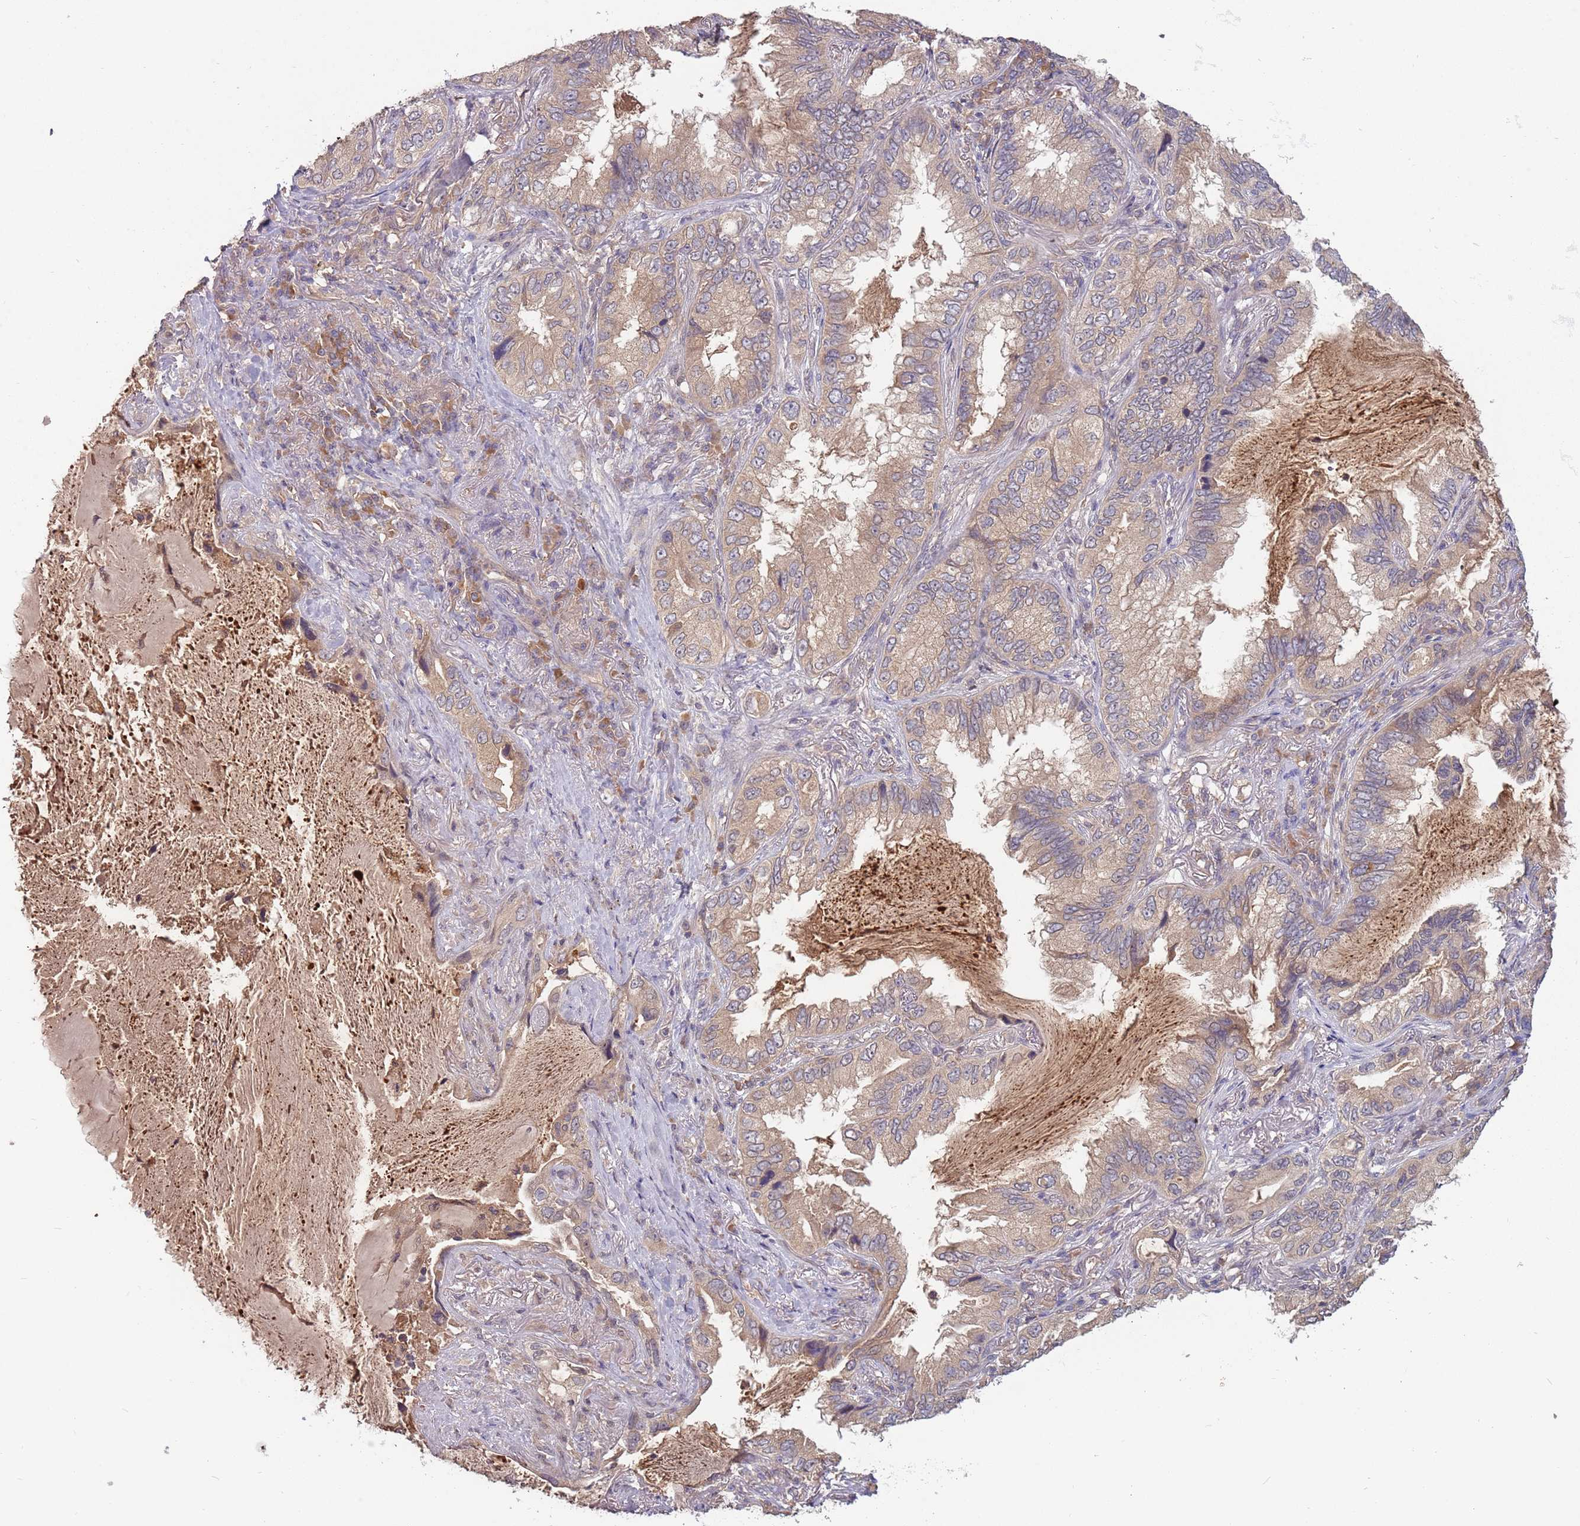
{"staining": {"intensity": "weak", "quantity": ">75%", "location": "cytoplasmic/membranous"}, "tissue": "lung cancer", "cell_type": "Tumor cells", "image_type": "cancer", "snomed": [{"axis": "morphology", "description": "Adenocarcinoma, NOS"}, {"axis": "topography", "description": "Lung"}], "caption": "A histopathology image showing weak cytoplasmic/membranous expression in about >75% of tumor cells in adenocarcinoma (lung), as visualized by brown immunohistochemical staining.", "gene": "USP32", "patient": {"sex": "female", "age": 69}}